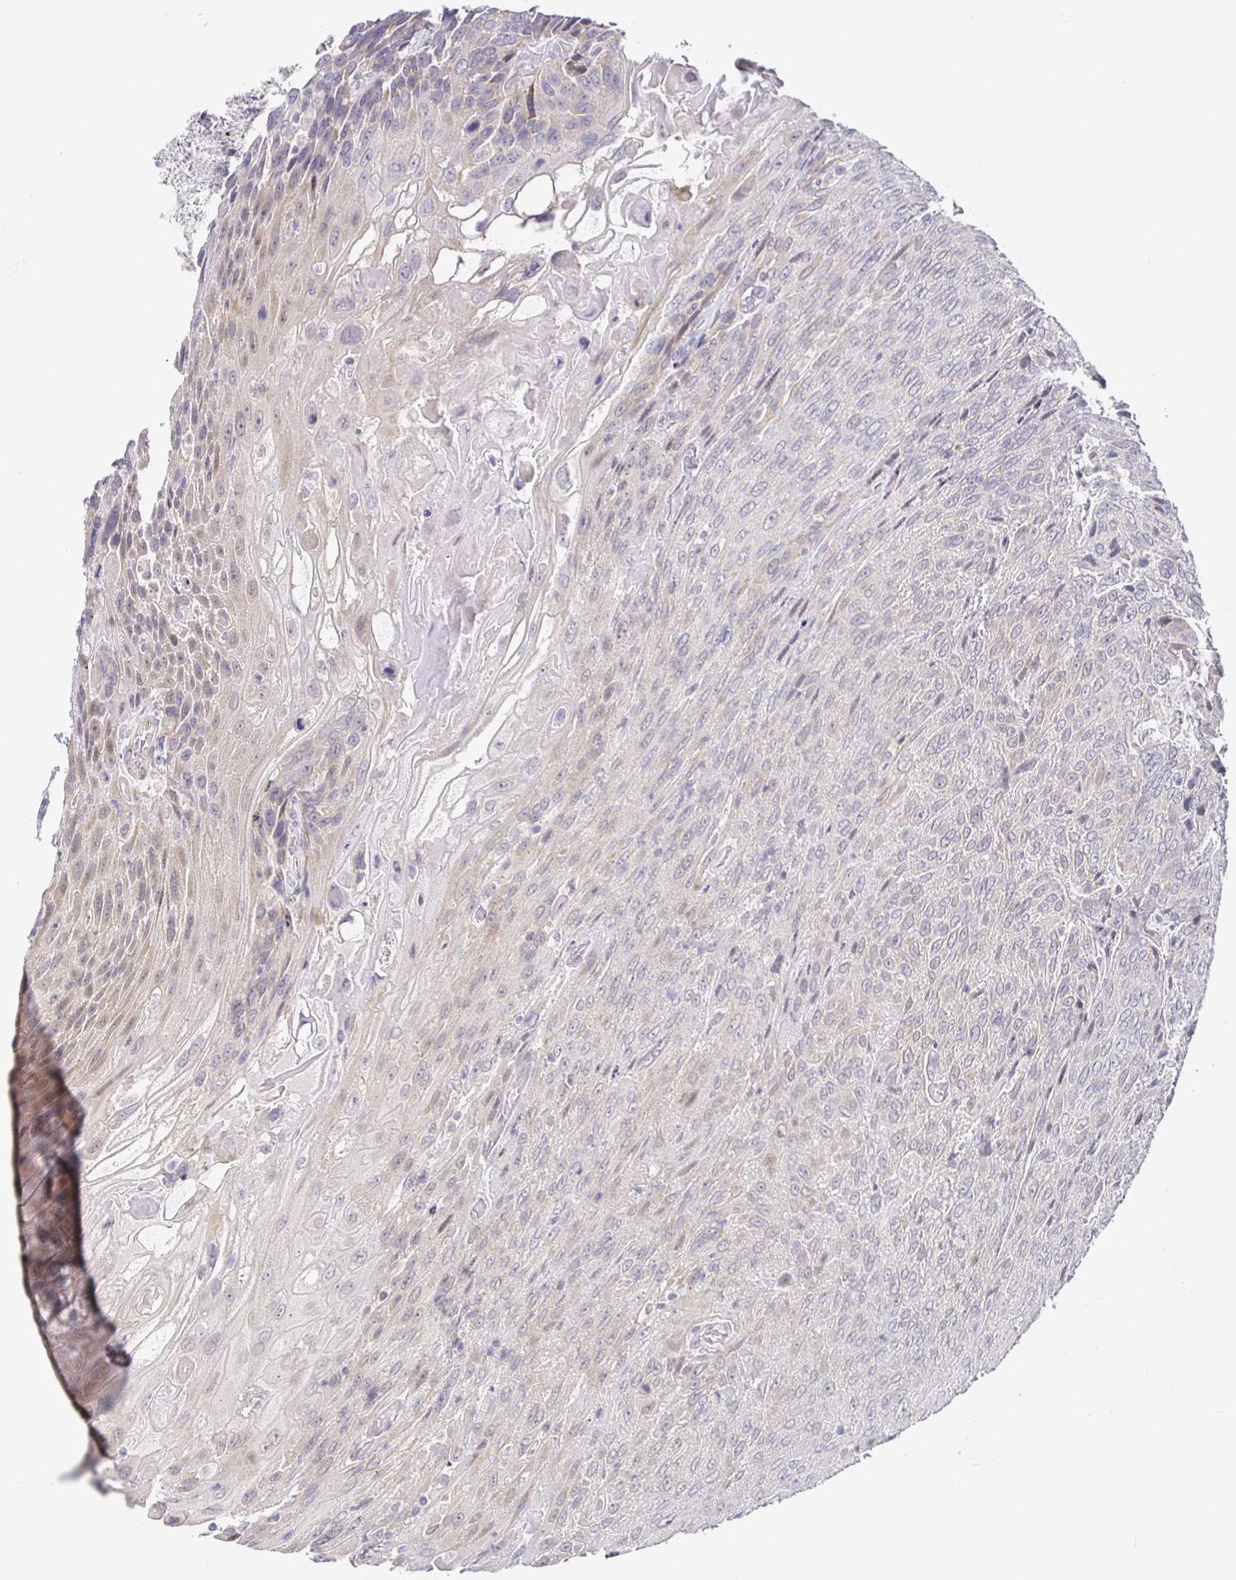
{"staining": {"intensity": "negative", "quantity": "none", "location": "none"}, "tissue": "urothelial cancer", "cell_type": "Tumor cells", "image_type": "cancer", "snomed": [{"axis": "morphology", "description": "Urothelial carcinoma, High grade"}, {"axis": "topography", "description": "Urinary bladder"}], "caption": "Tumor cells show no significant protein positivity in urothelial carcinoma (high-grade). (DAB (3,3'-diaminobenzidine) immunohistochemistry visualized using brightfield microscopy, high magnification).", "gene": "CIT", "patient": {"sex": "female", "age": 70}}